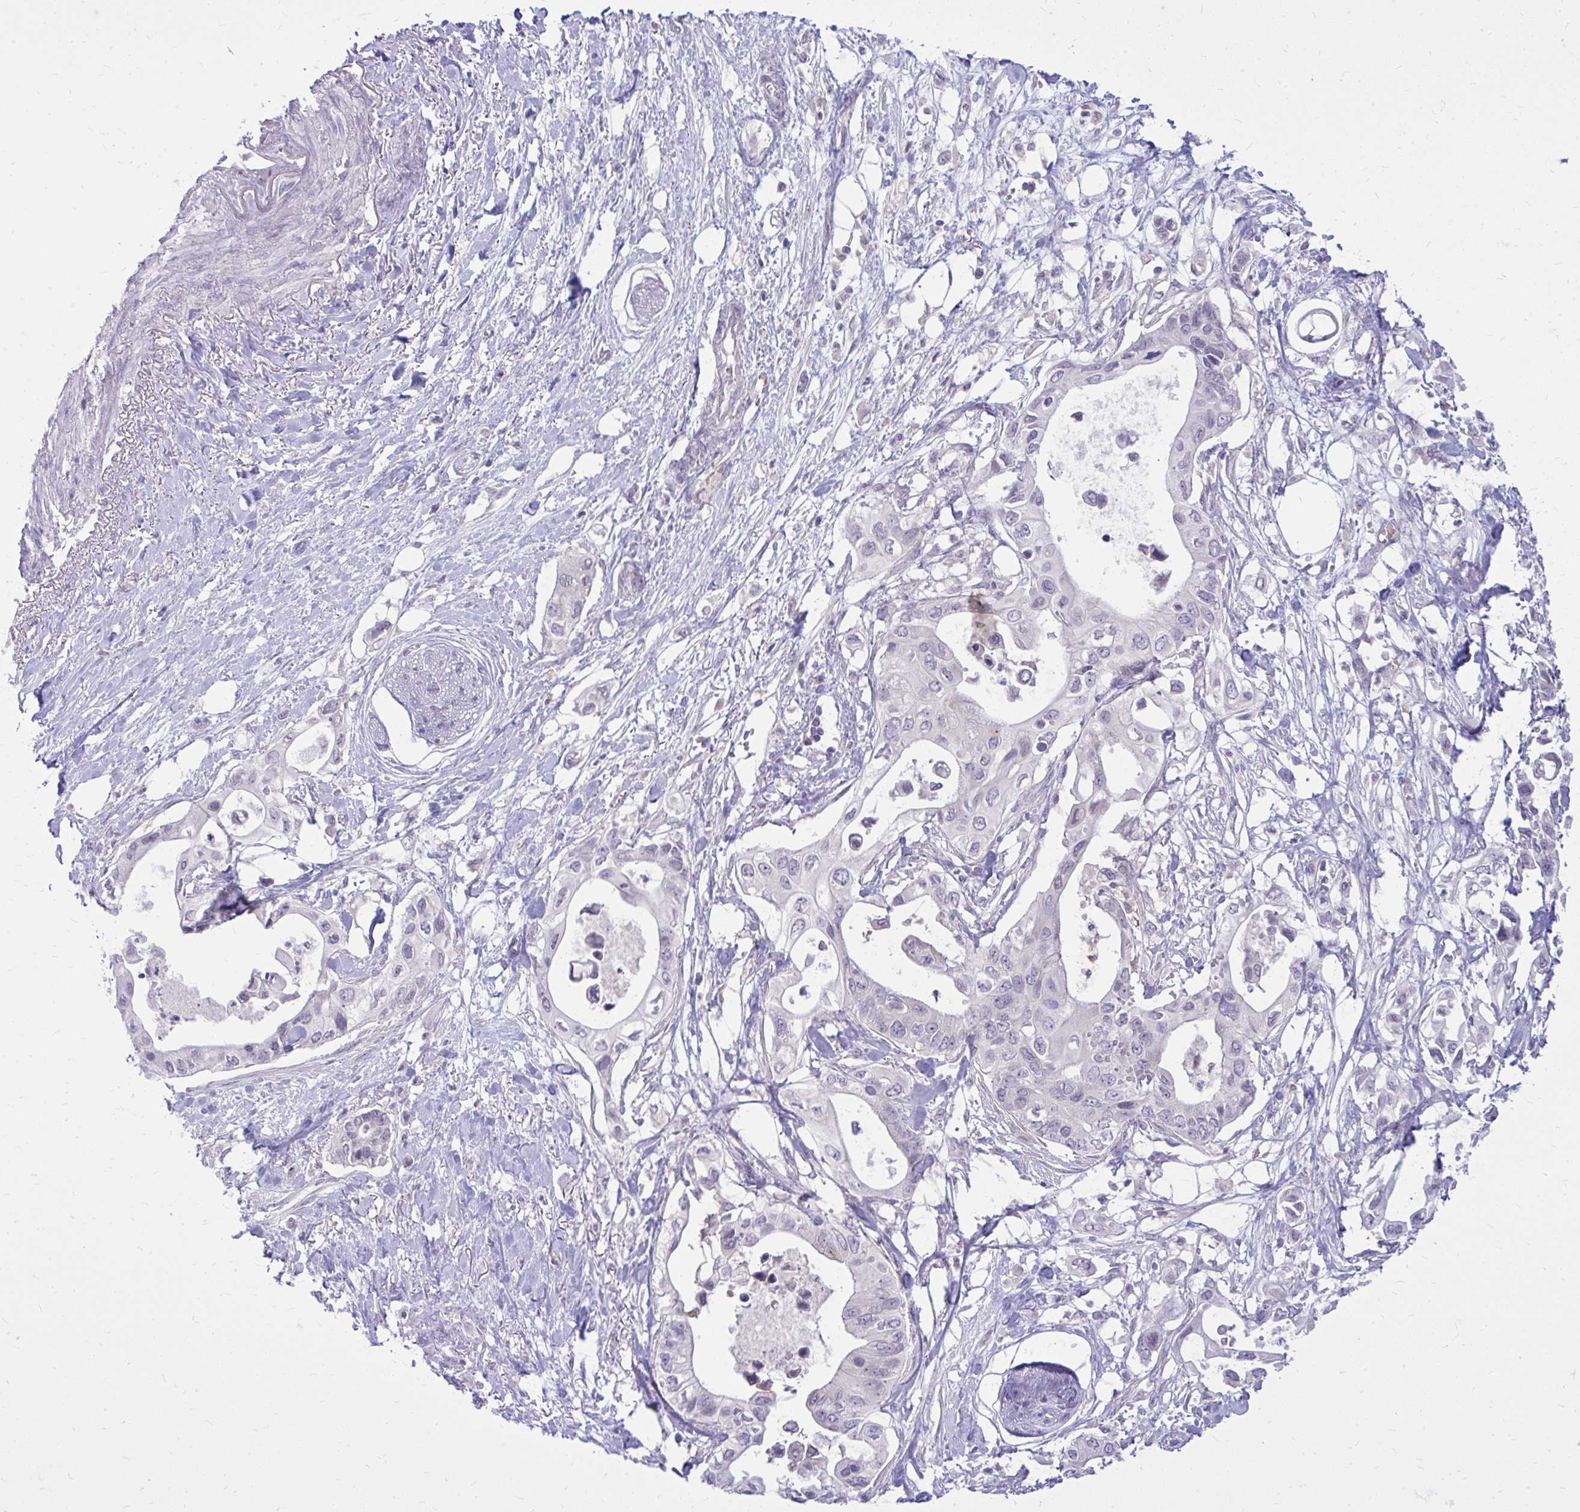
{"staining": {"intensity": "negative", "quantity": "none", "location": "none"}, "tissue": "pancreatic cancer", "cell_type": "Tumor cells", "image_type": "cancer", "snomed": [{"axis": "morphology", "description": "Adenocarcinoma, NOS"}, {"axis": "topography", "description": "Pancreas"}], "caption": "A histopathology image of adenocarcinoma (pancreatic) stained for a protein displays no brown staining in tumor cells.", "gene": "DPY19L1", "patient": {"sex": "female", "age": 63}}